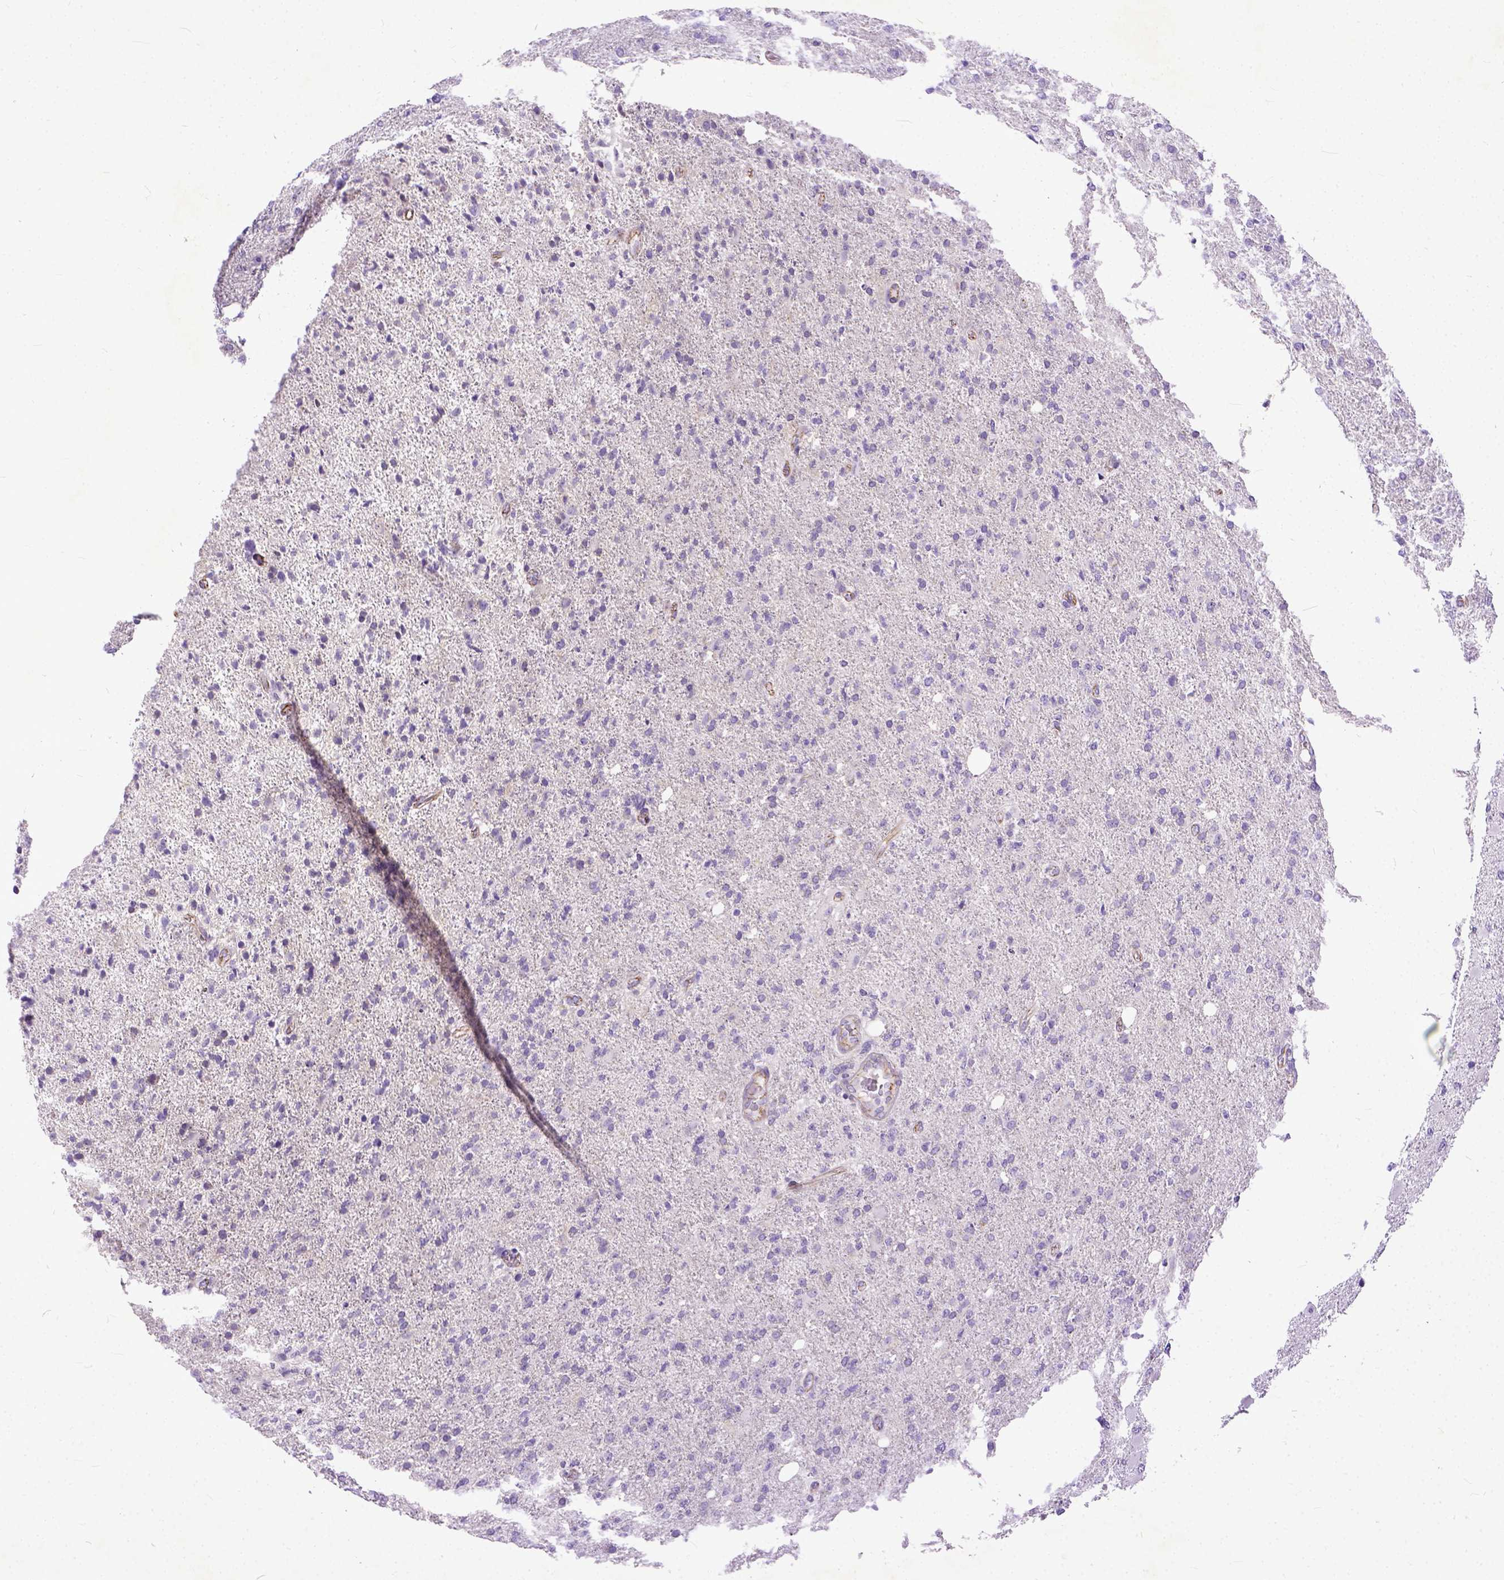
{"staining": {"intensity": "negative", "quantity": "none", "location": "none"}, "tissue": "glioma", "cell_type": "Tumor cells", "image_type": "cancer", "snomed": [{"axis": "morphology", "description": "Glioma, malignant, High grade"}, {"axis": "topography", "description": "Cerebral cortex"}], "caption": "Tumor cells show no significant protein expression in malignant glioma (high-grade). Brightfield microscopy of IHC stained with DAB (brown) and hematoxylin (blue), captured at high magnification.", "gene": "ADGRF1", "patient": {"sex": "male", "age": 70}}